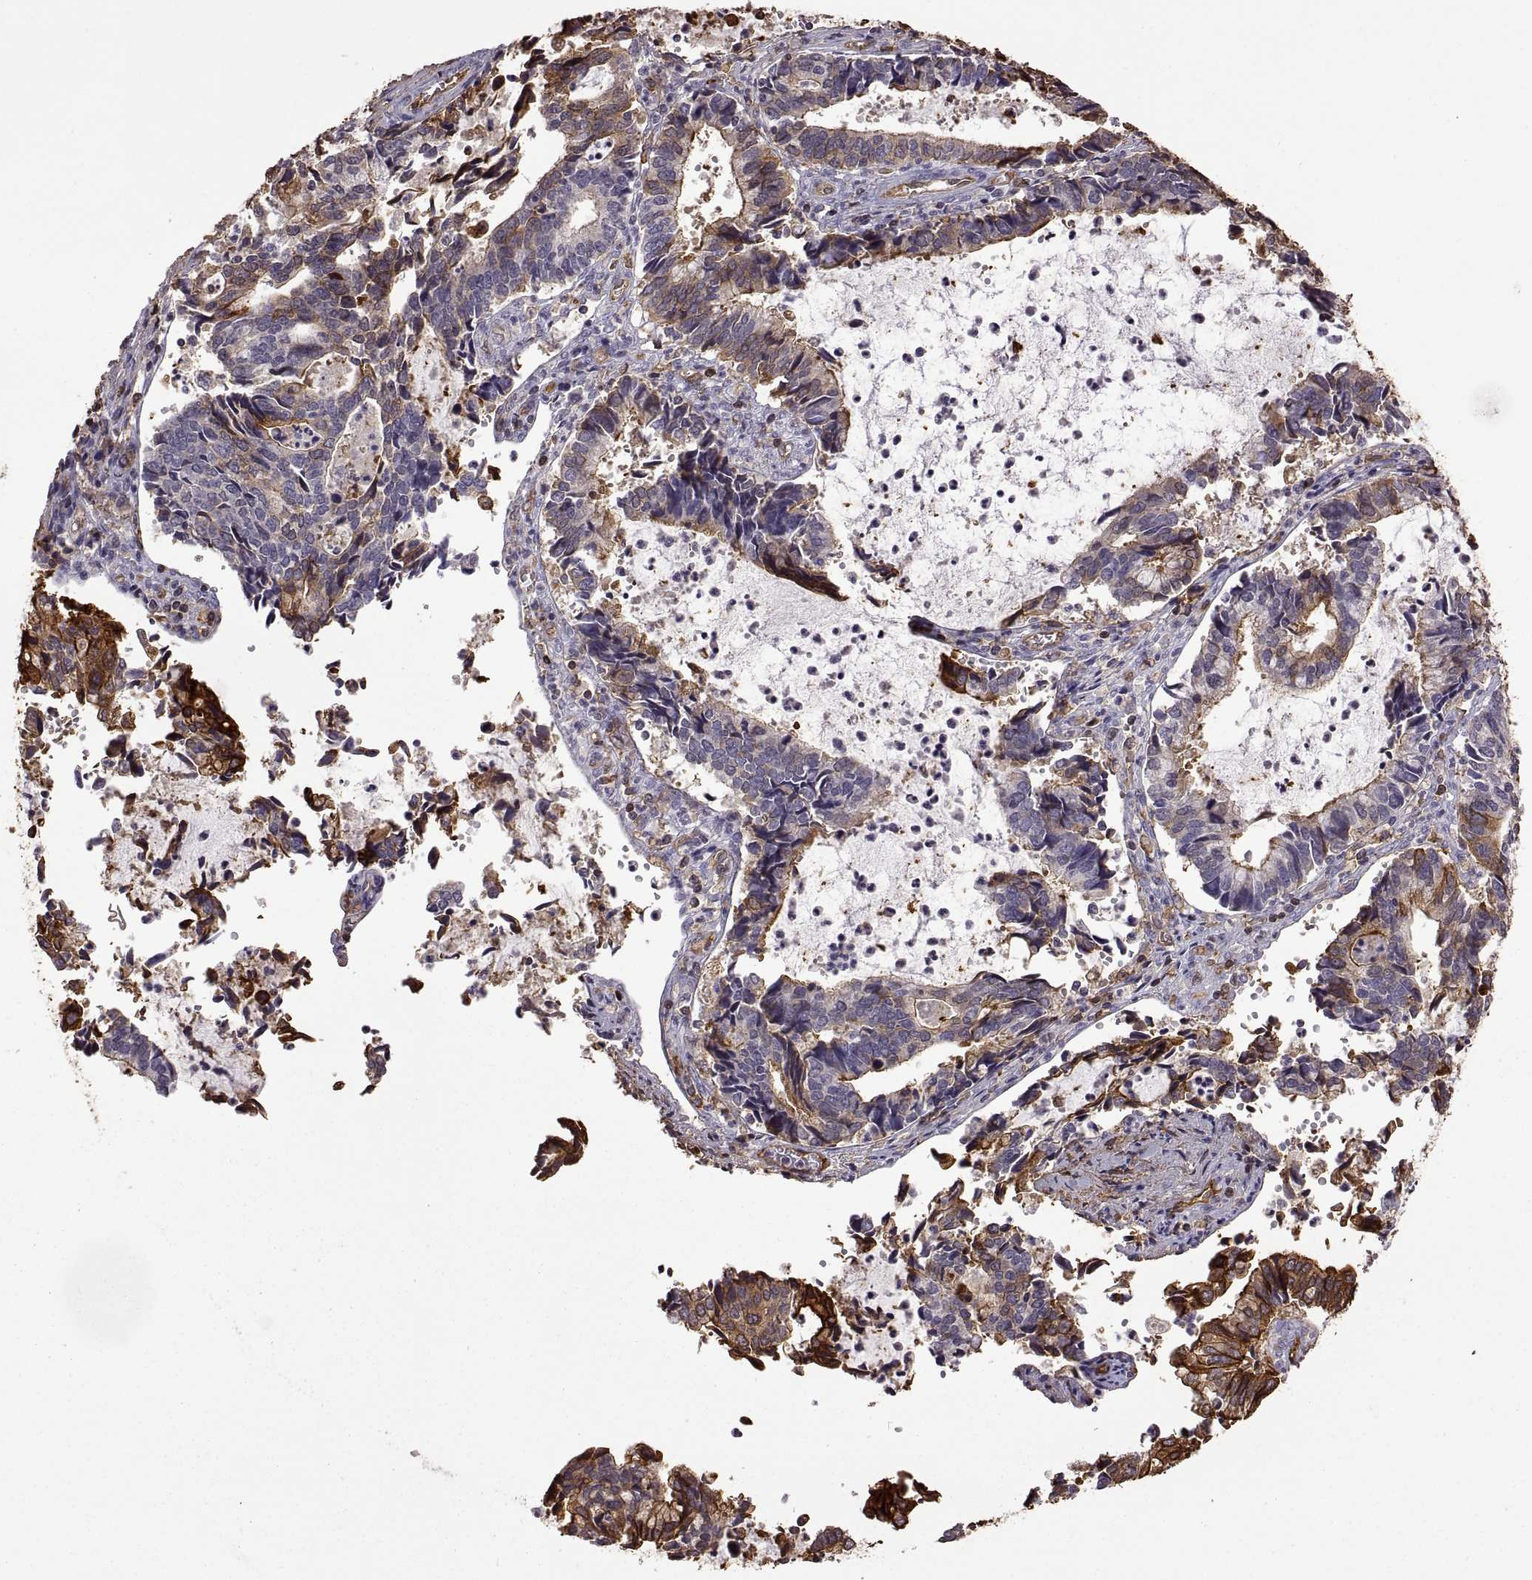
{"staining": {"intensity": "strong", "quantity": "25%-75%", "location": "cytoplasmic/membranous"}, "tissue": "cervical cancer", "cell_type": "Tumor cells", "image_type": "cancer", "snomed": [{"axis": "morphology", "description": "Adenocarcinoma, NOS"}, {"axis": "topography", "description": "Cervix"}], "caption": "The histopathology image demonstrates immunohistochemical staining of adenocarcinoma (cervical). There is strong cytoplasmic/membranous positivity is identified in approximately 25%-75% of tumor cells. Nuclei are stained in blue.", "gene": "S100A10", "patient": {"sex": "female", "age": 42}}